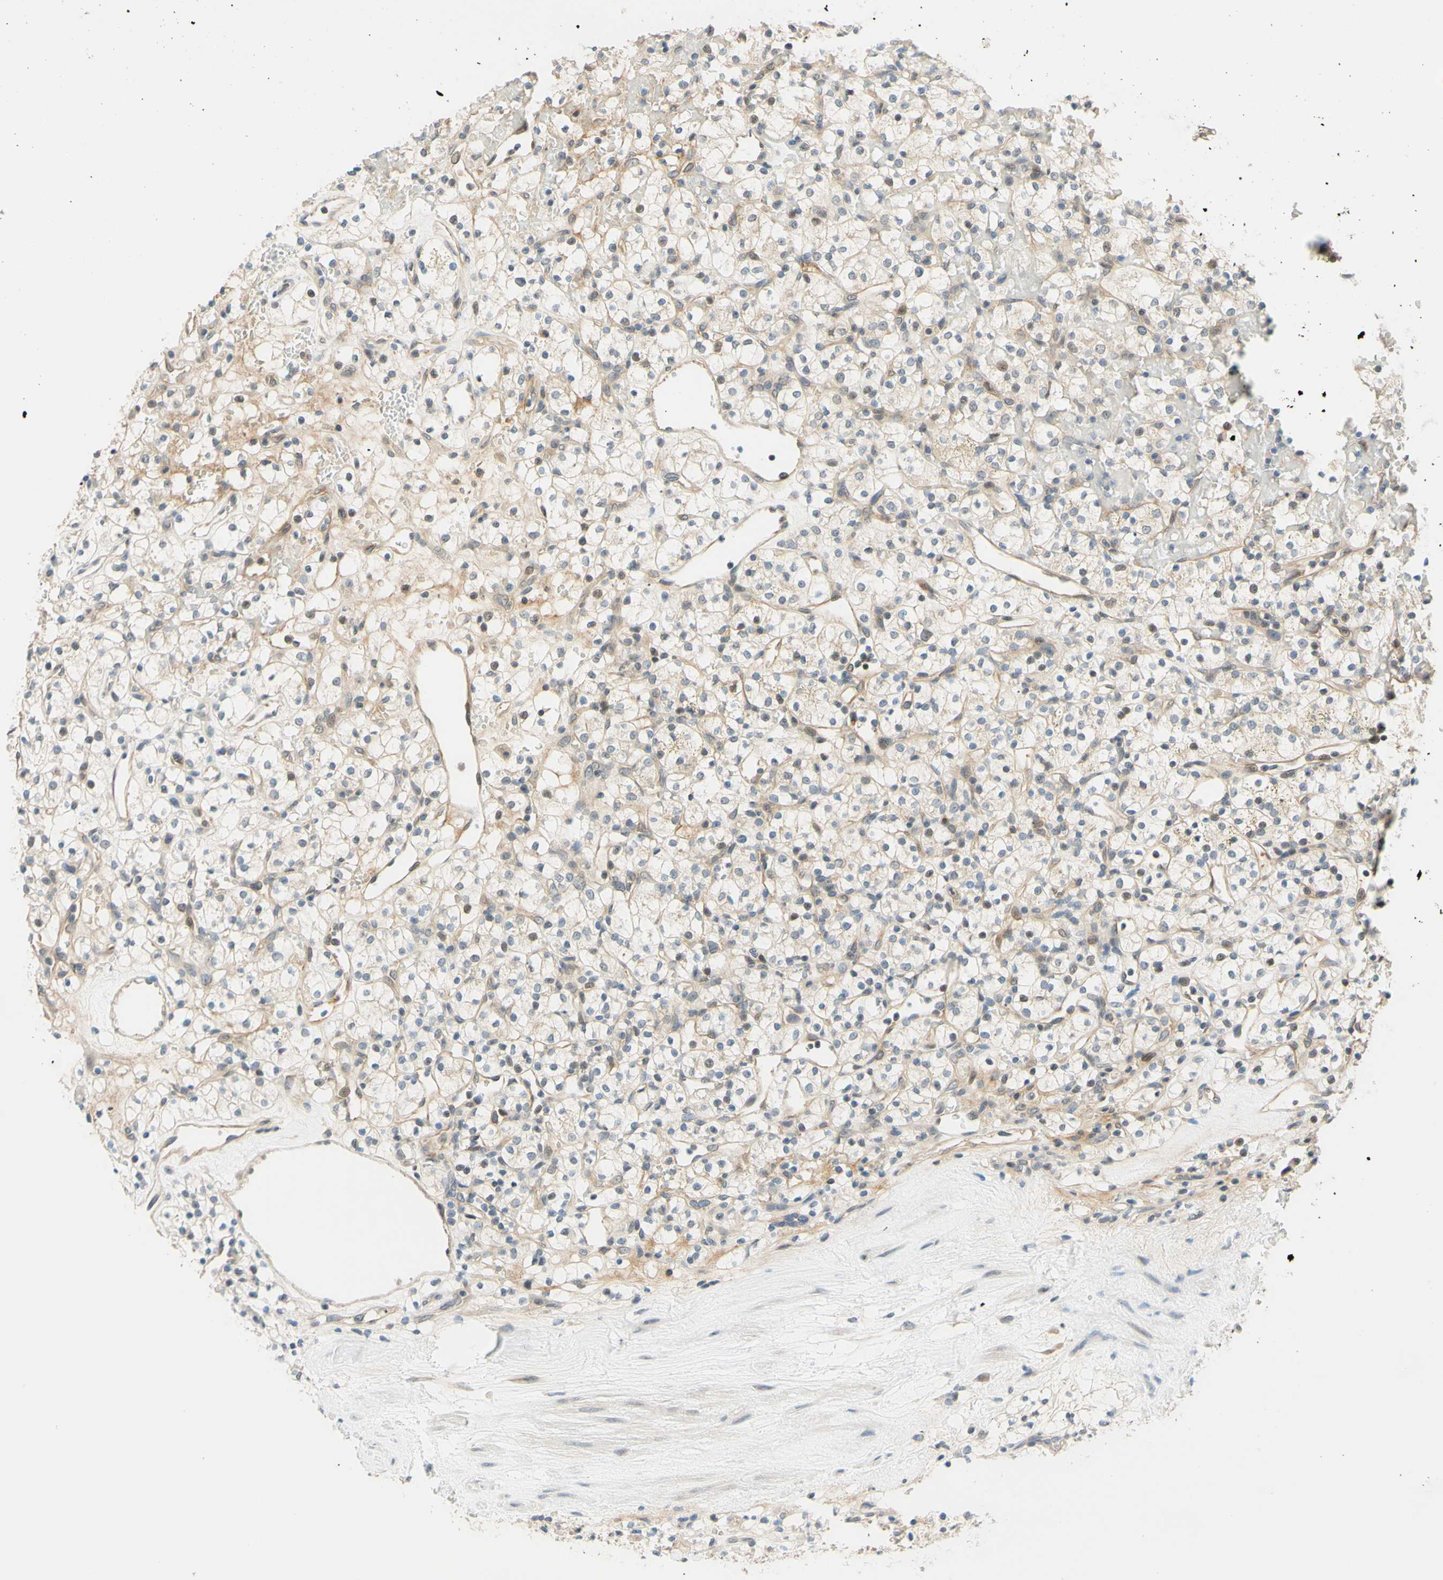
{"staining": {"intensity": "weak", "quantity": "25%-75%", "location": "cytoplasmic/membranous"}, "tissue": "renal cancer", "cell_type": "Tumor cells", "image_type": "cancer", "snomed": [{"axis": "morphology", "description": "Adenocarcinoma, NOS"}, {"axis": "topography", "description": "Kidney"}], "caption": "Adenocarcinoma (renal) tissue shows weak cytoplasmic/membranous staining in about 25%-75% of tumor cells", "gene": "C2CD2L", "patient": {"sex": "female", "age": 60}}